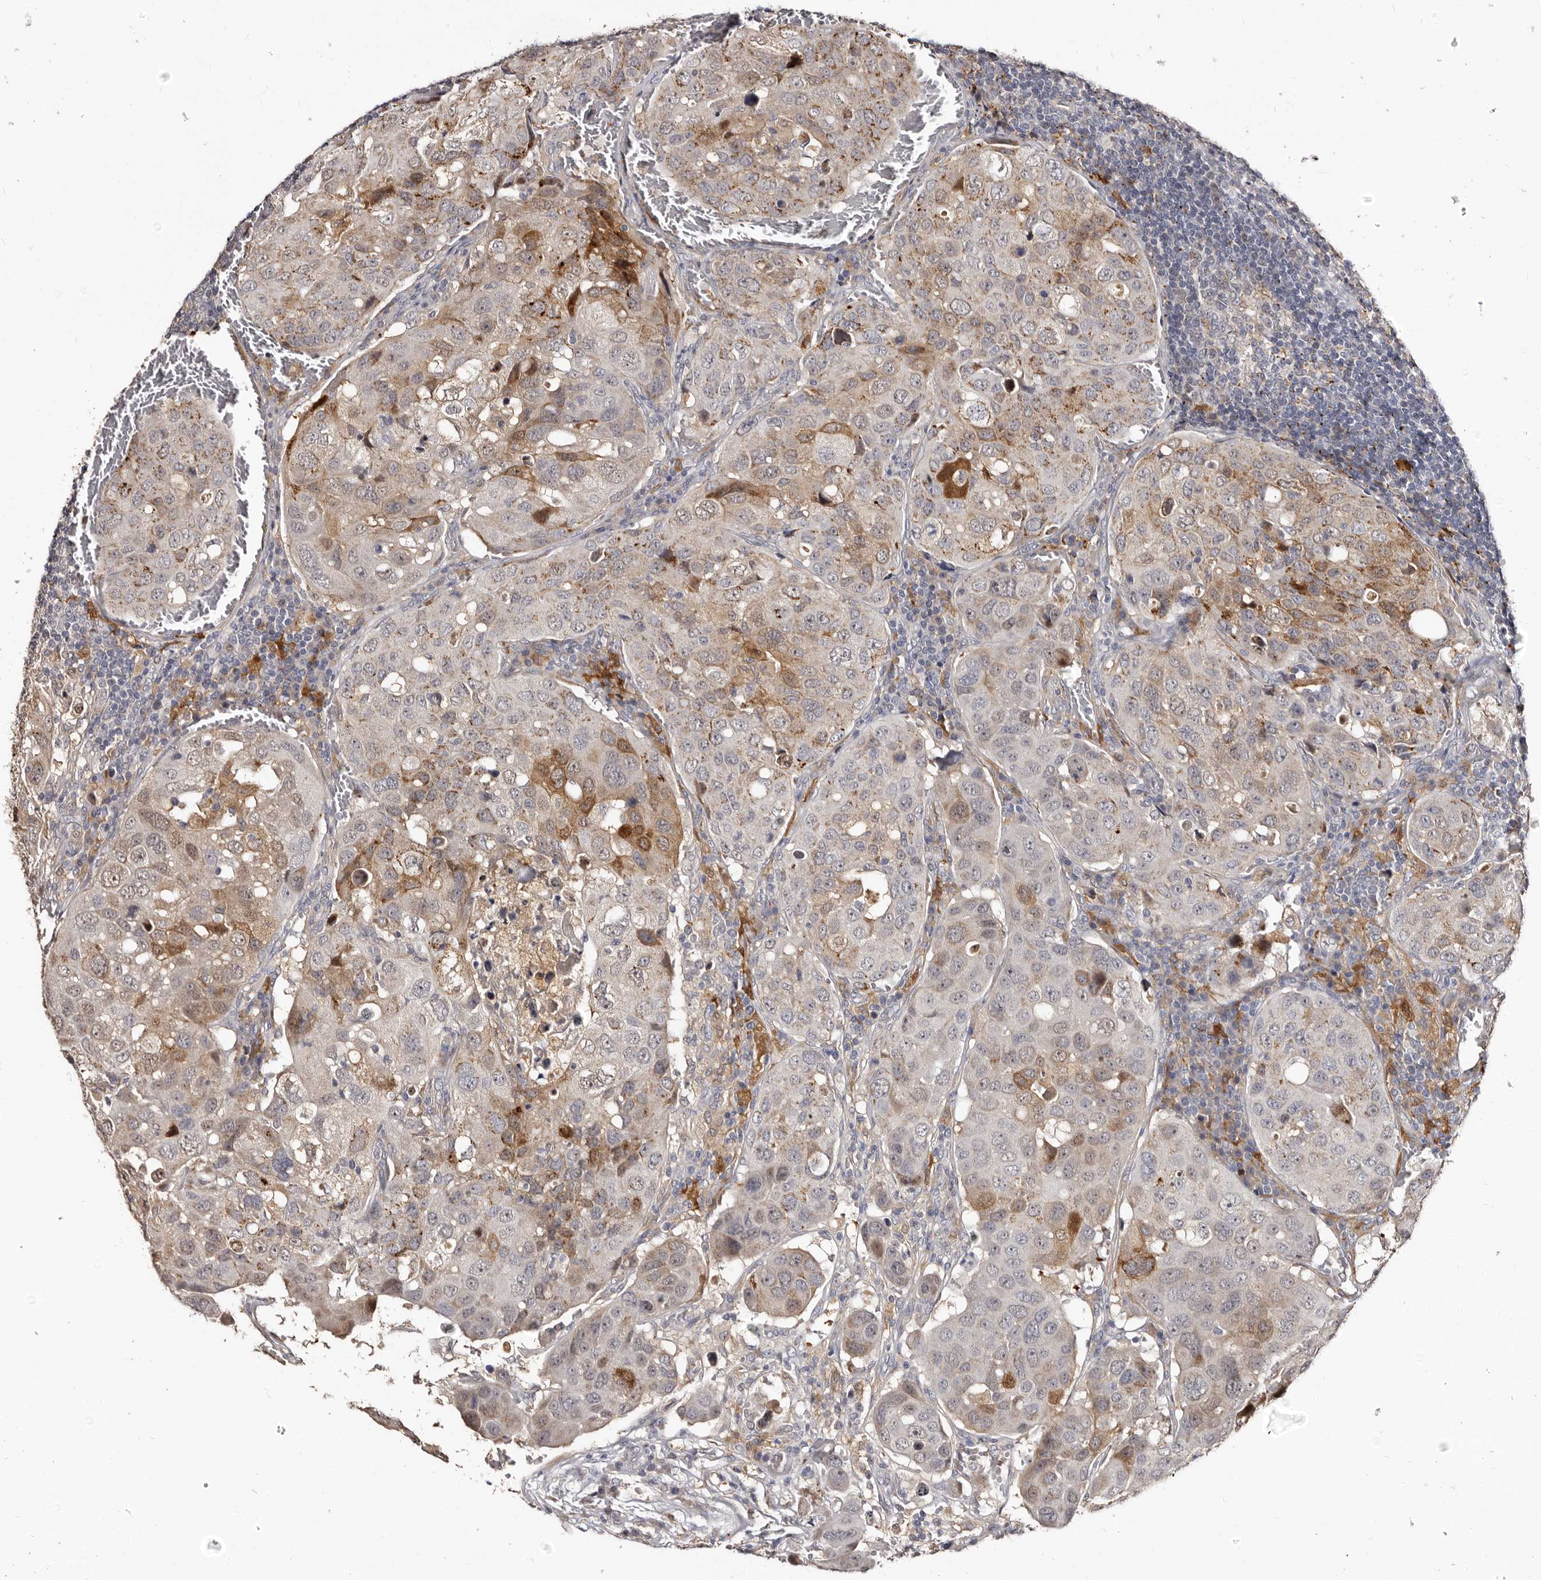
{"staining": {"intensity": "moderate", "quantity": "25%-75%", "location": "cytoplasmic/membranous"}, "tissue": "urothelial cancer", "cell_type": "Tumor cells", "image_type": "cancer", "snomed": [{"axis": "morphology", "description": "Urothelial carcinoma, High grade"}, {"axis": "topography", "description": "Lymph node"}, {"axis": "topography", "description": "Urinary bladder"}], "caption": "Immunohistochemical staining of human urothelial cancer displays medium levels of moderate cytoplasmic/membranous expression in approximately 25%-75% of tumor cells. (DAB = brown stain, brightfield microscopy at high magnification).", "gene": "PTAFR", "patient": {"sex": "male", "age": 51}}